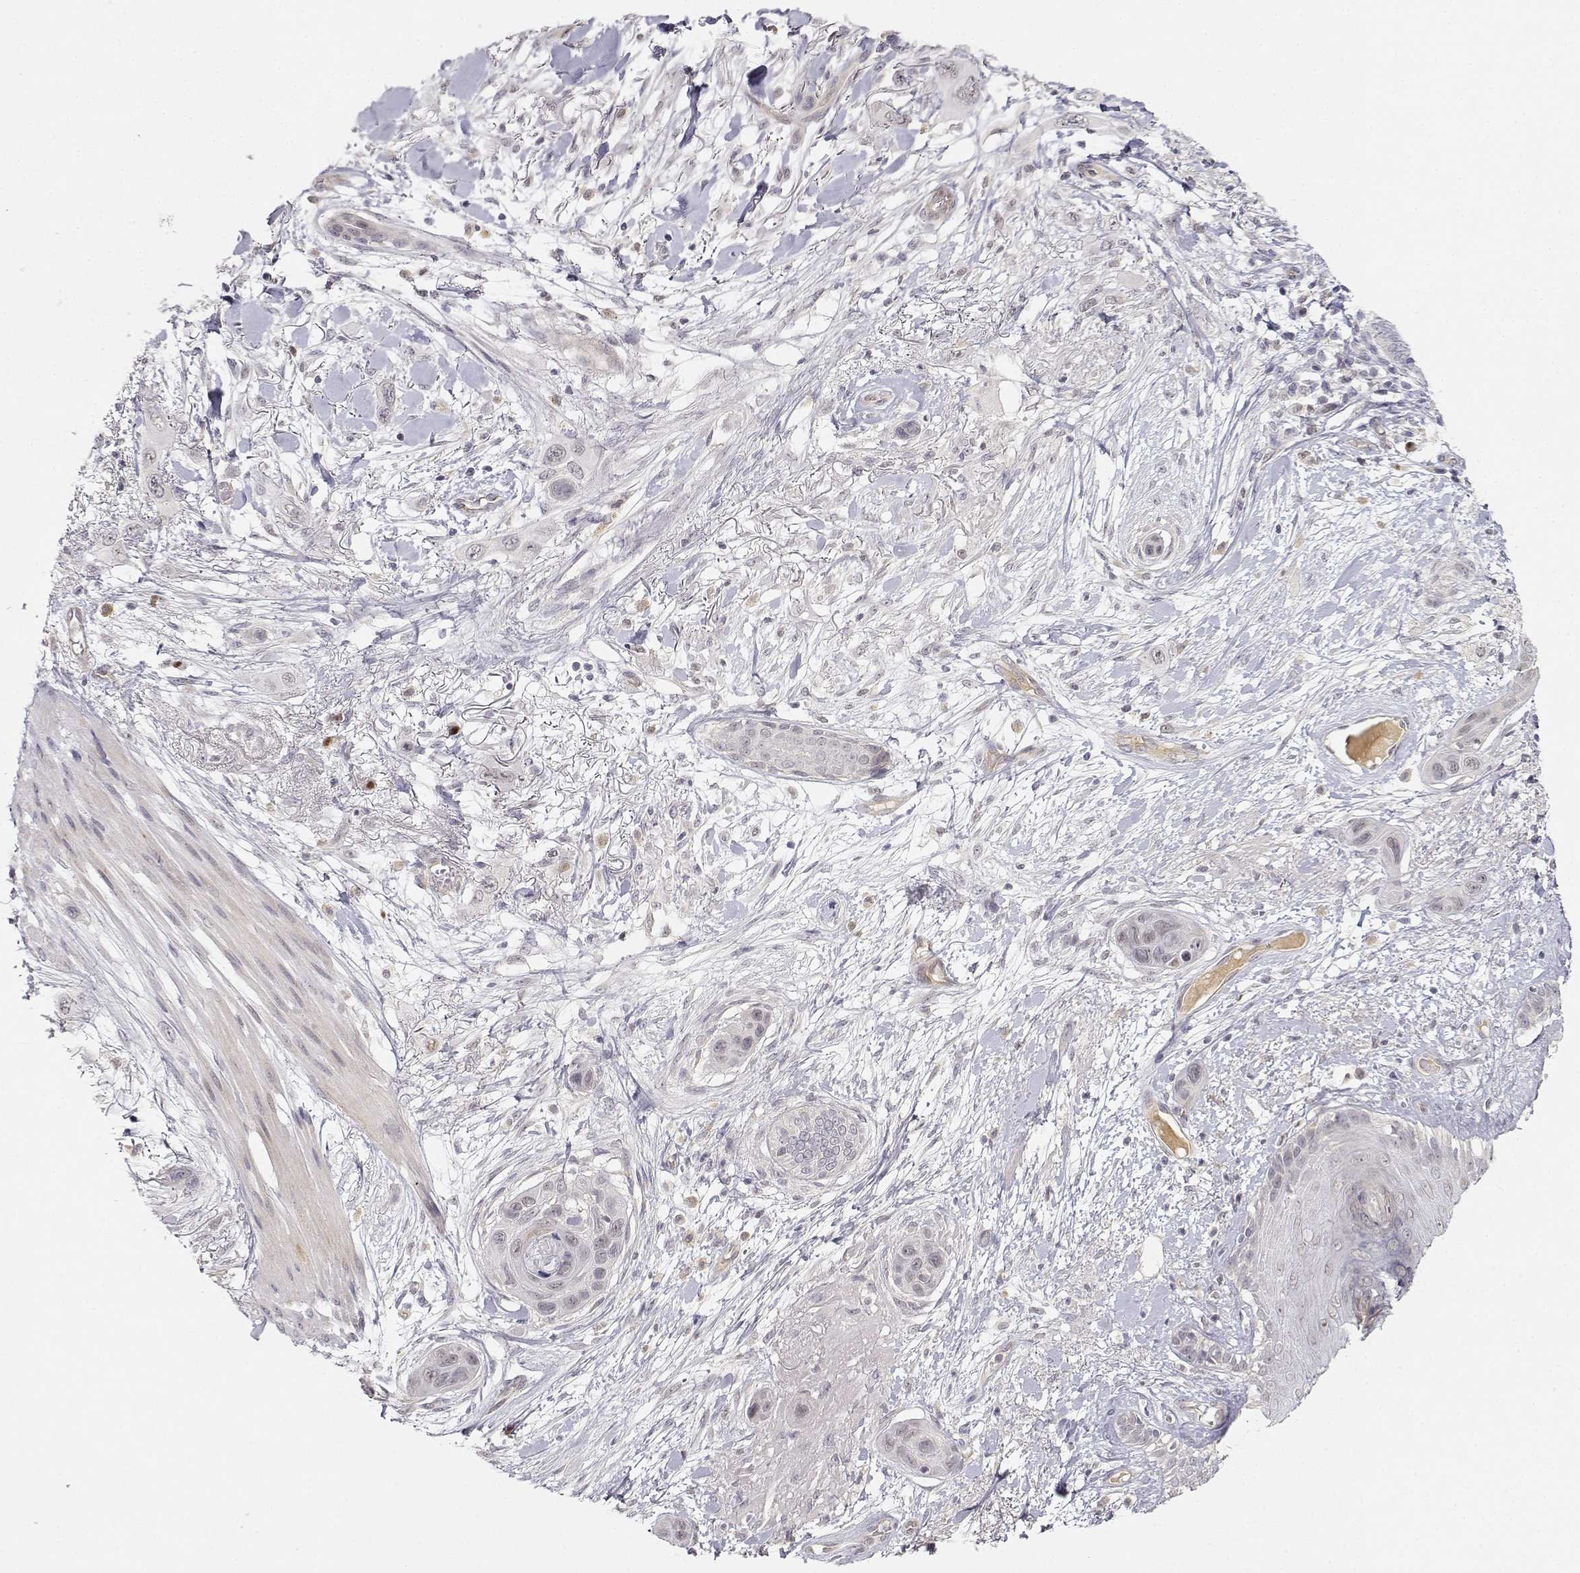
{"staining": {"intensity": "negative", "quantity": "none", "location": "none"}, "tissue": "skin cancer", "cell_type": "Tumor cells", "image_type": "cancer", "snomed": [{"axis": "morphology", "description": "Squamous cell carcinoma, NOS"}, {"axis": "topography", "description": "Skin"}], "caption": "There is no significant positivity in tumor cells of squamous cell carcinoma (skin).", "gene": "EAF2", "patient": {"sex": "male", "age": 79}}